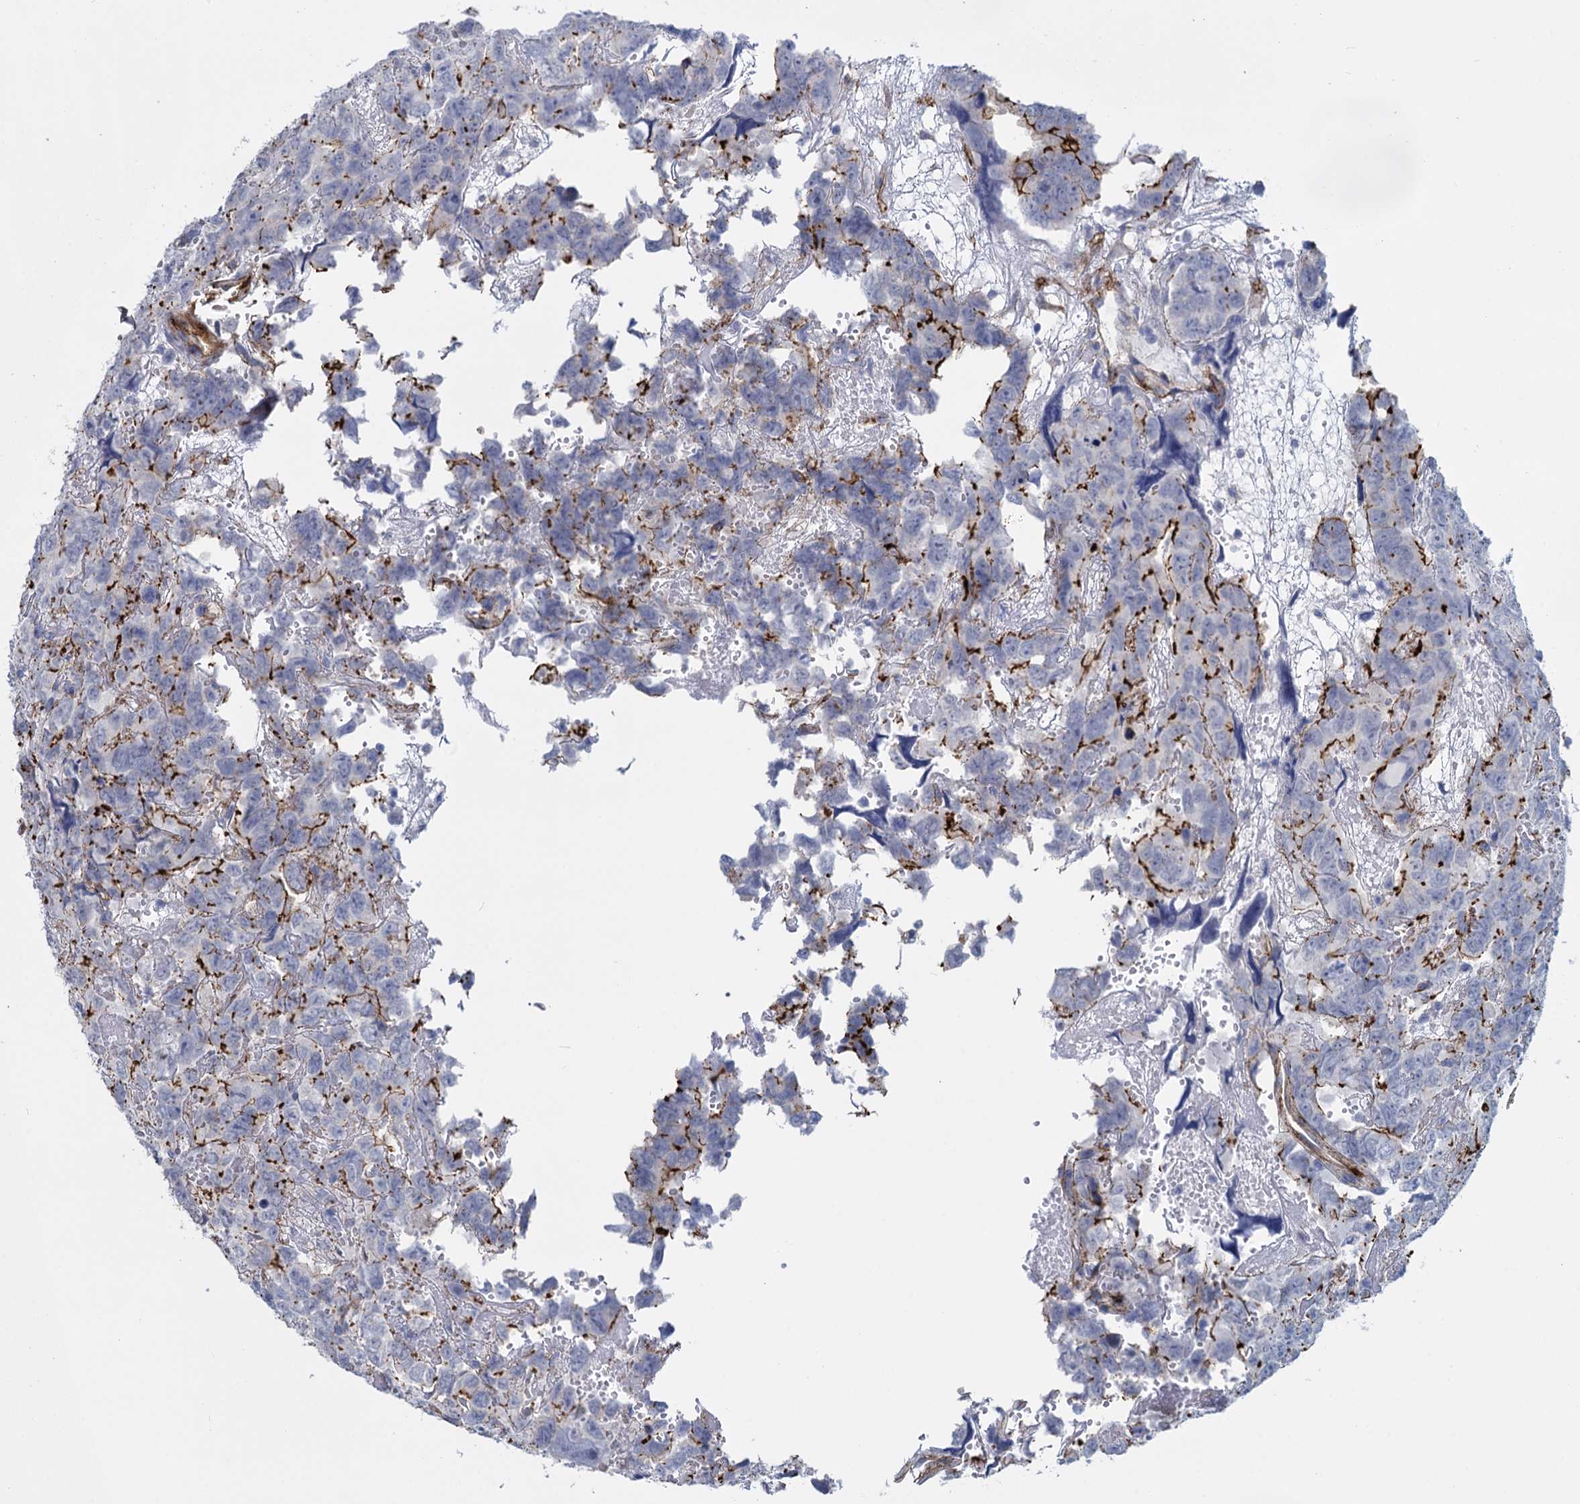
{"staining": {"intensity": "strong", "quantity": "<25%", "location": "cytoplasmic/membranous"}, "tissue": "testis cancer", "cell_type": "Tumor cells", "image_type": "cancer", "snomed": [{"axis": "morphology", "description": "Carcinoma, Embryonal, NOS"}, {"axis": "topography", "description": "Testis"}], "caption": "High-magnification brightfield microscopy of embryonal carcinoma (testis) stained with DAB (brown) and counterstained with hematoxylin (blue). tumor cells exhibit strong cytoplasmic/membranous positivity is seen in approximately<25% of cells.", "gene": "SNCG", "patient": {"sex": "male", "age": 45}}